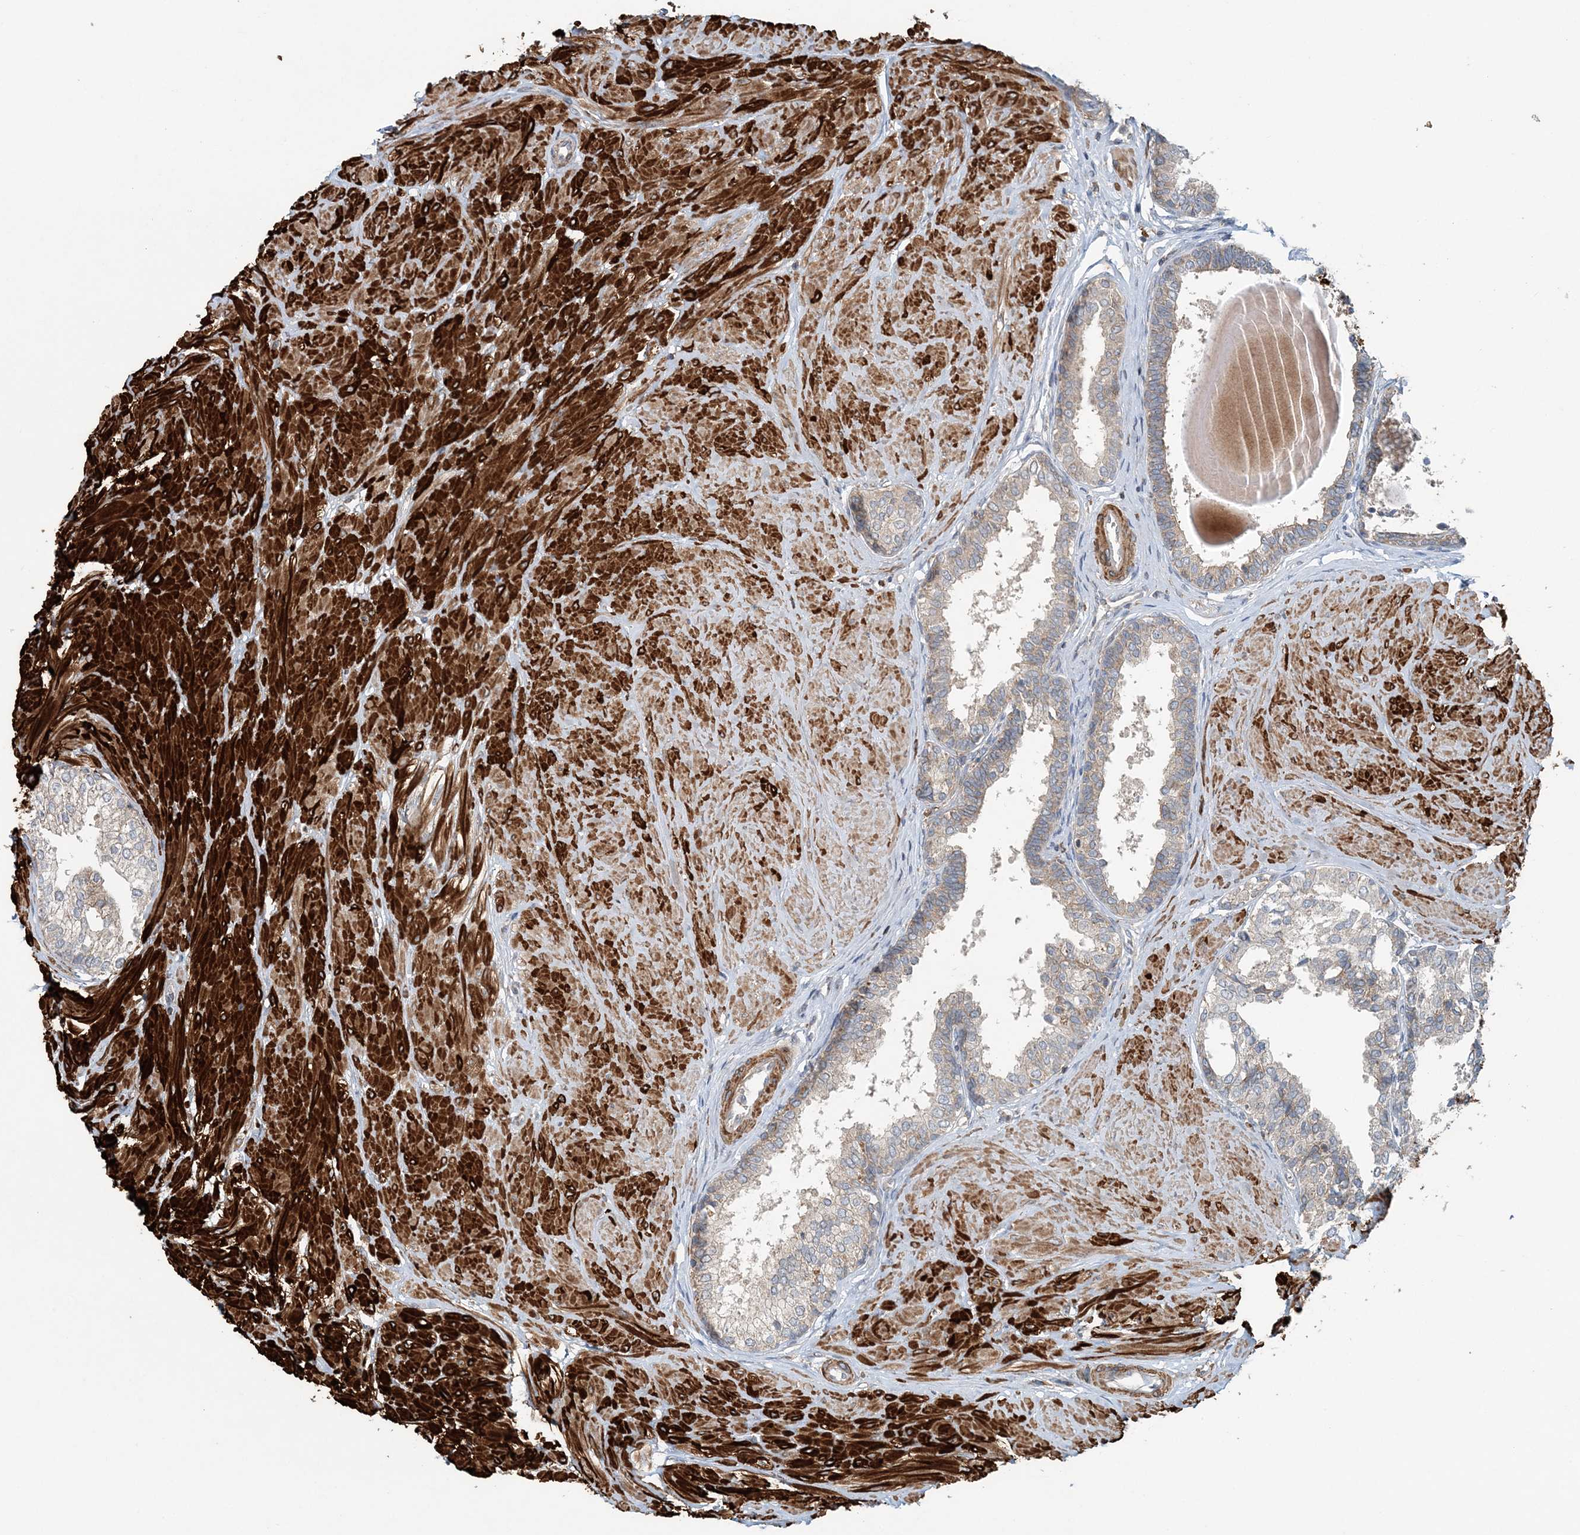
{"staining": {"intensity": "weak", "quantity": "25%-75%", "location": "cytoplasmic/membranous"}, "tissue": "prostate", "cell_type": "Glandular cells", "image_type": "normal", "snomed": [{"axis": "morphology", "description": "Normal tissue, NOS"}, {"axis": "topography", "description": "Prostate"}], "caption": "Human prostate stained with a brown dye reveals weak cytoplasmic/membranous positive staining in approximately 25%-75% of glandular cells.", "gene": "TTI1", "patient": {"sex": "male", "age": 48}}